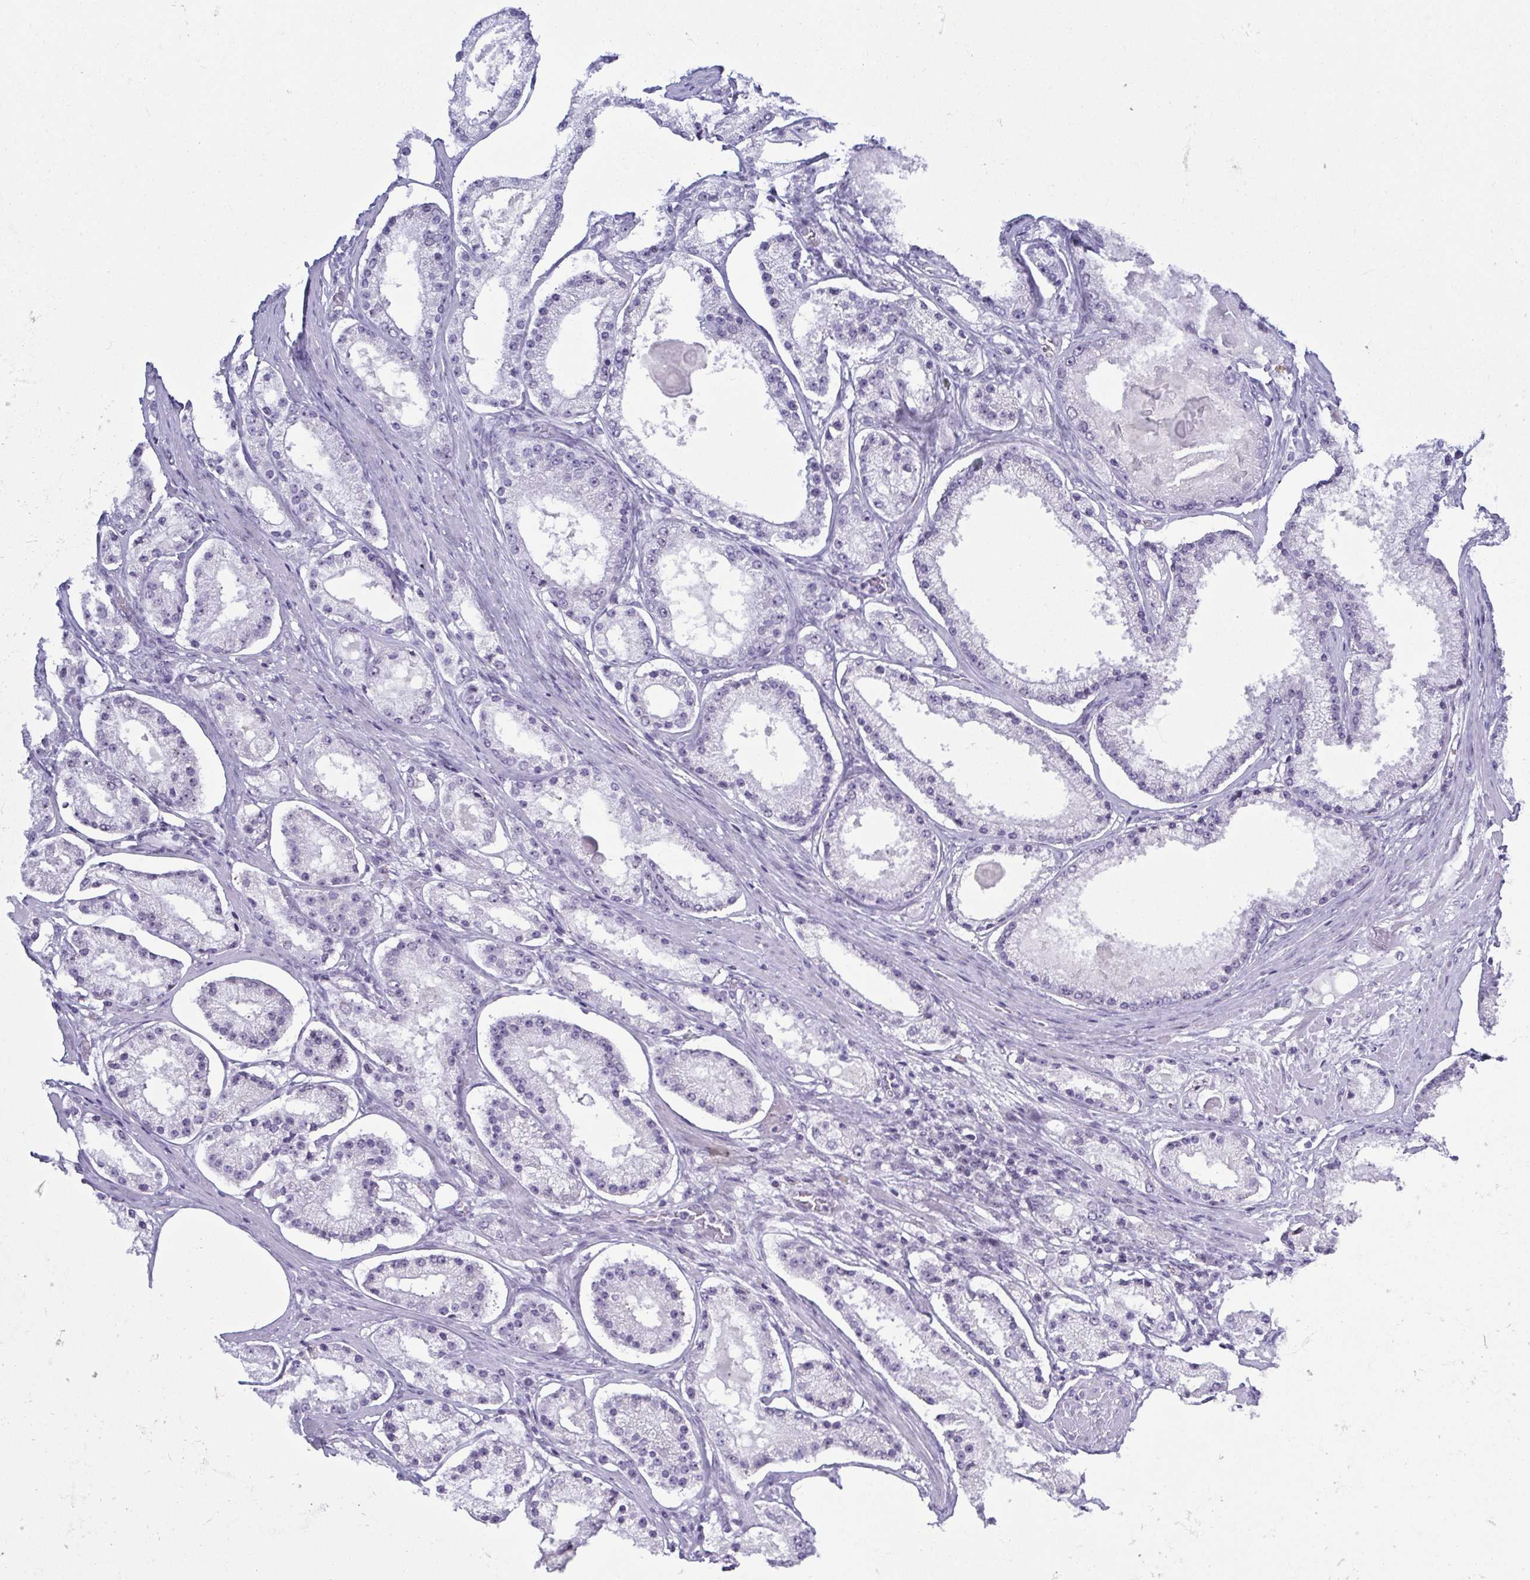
{"staining": {"intensity": "negative", "quantity": "none", "location": "none"}, "tissue": "prostate cancer", "cell_type": "Tumor cells", "image_type": "cancer", "snomed": [{"axis": "morphology", "description": "Adenocarcinoma, Low grade"}, {"axis": "topography", "description": "Prostate"}], "caption": "Tumor cells show no significant positivity in prostate cancer (adenocarcinoma (low-grade)).", "gene": "BZW1", "patient": {"sex": "male", "age": 57}}